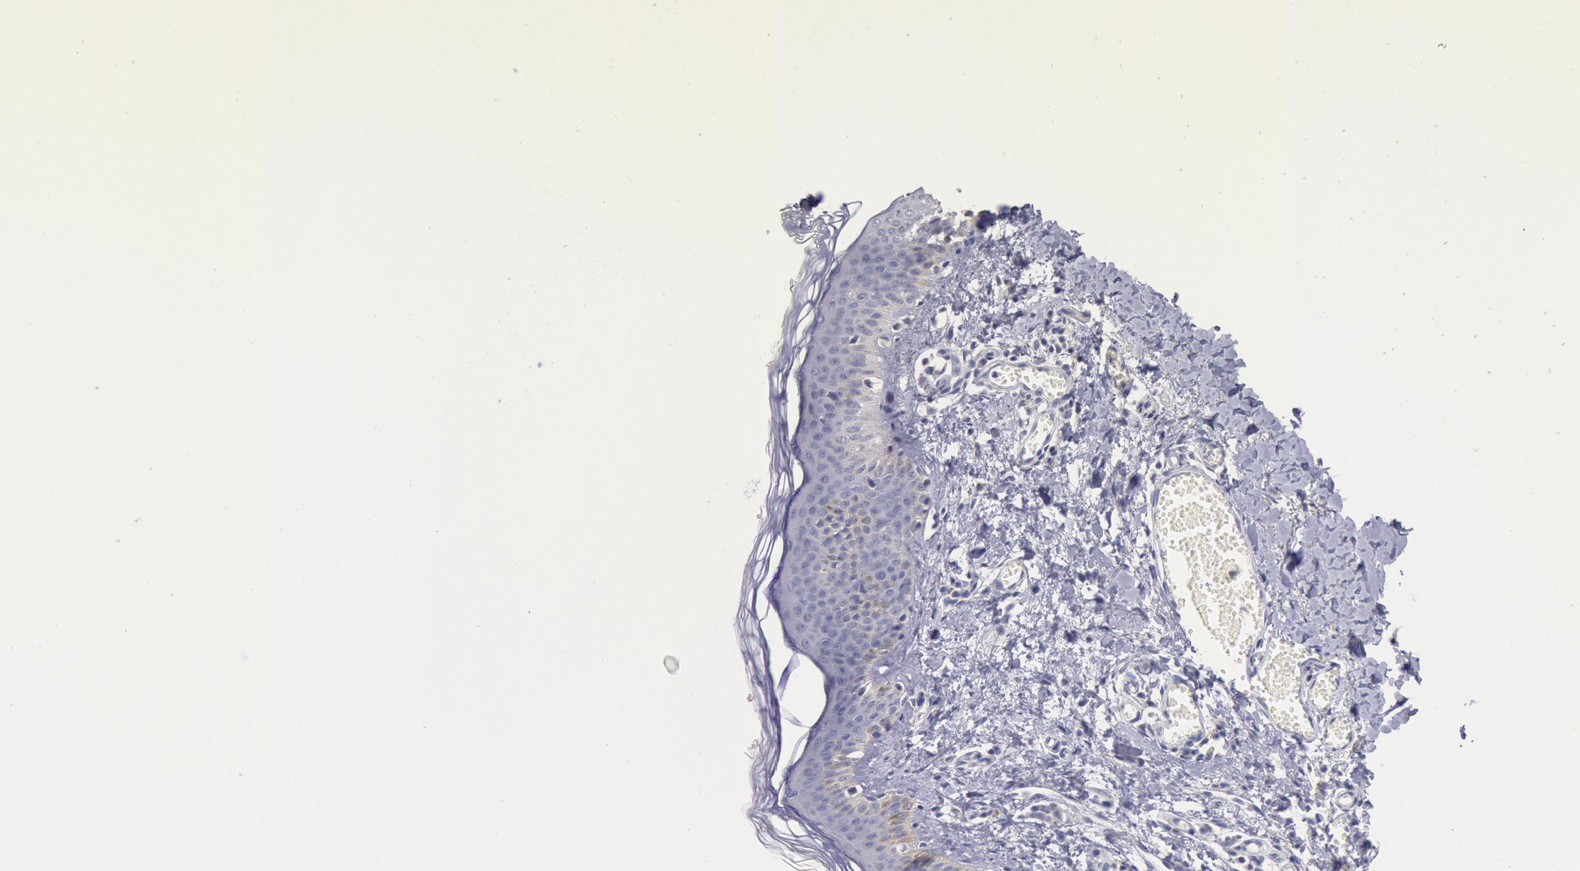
{"staining": {"intensity": "negative", "quantity": "none", "location": "none"}, "tissue": "skin", "cell_type": "Fibroblasts", "image_type": "normal", "snomed": [{"axis": "morphology", "description": "Normal tissue, NOS"}, {"axis": "morphology", "description": "Sarcoma, NOS"}, {"axis": "topography", "description": "Skin"}, {"axis": "topography", "description": "Soft tissue"}], "caption": "The photomicrograph demonstrates no significant expression in fibroblasts of skin. Nuclei are stained in blue.", "gene": "GAL3ST1", "patient": {"sex": "female", "age": 51}}